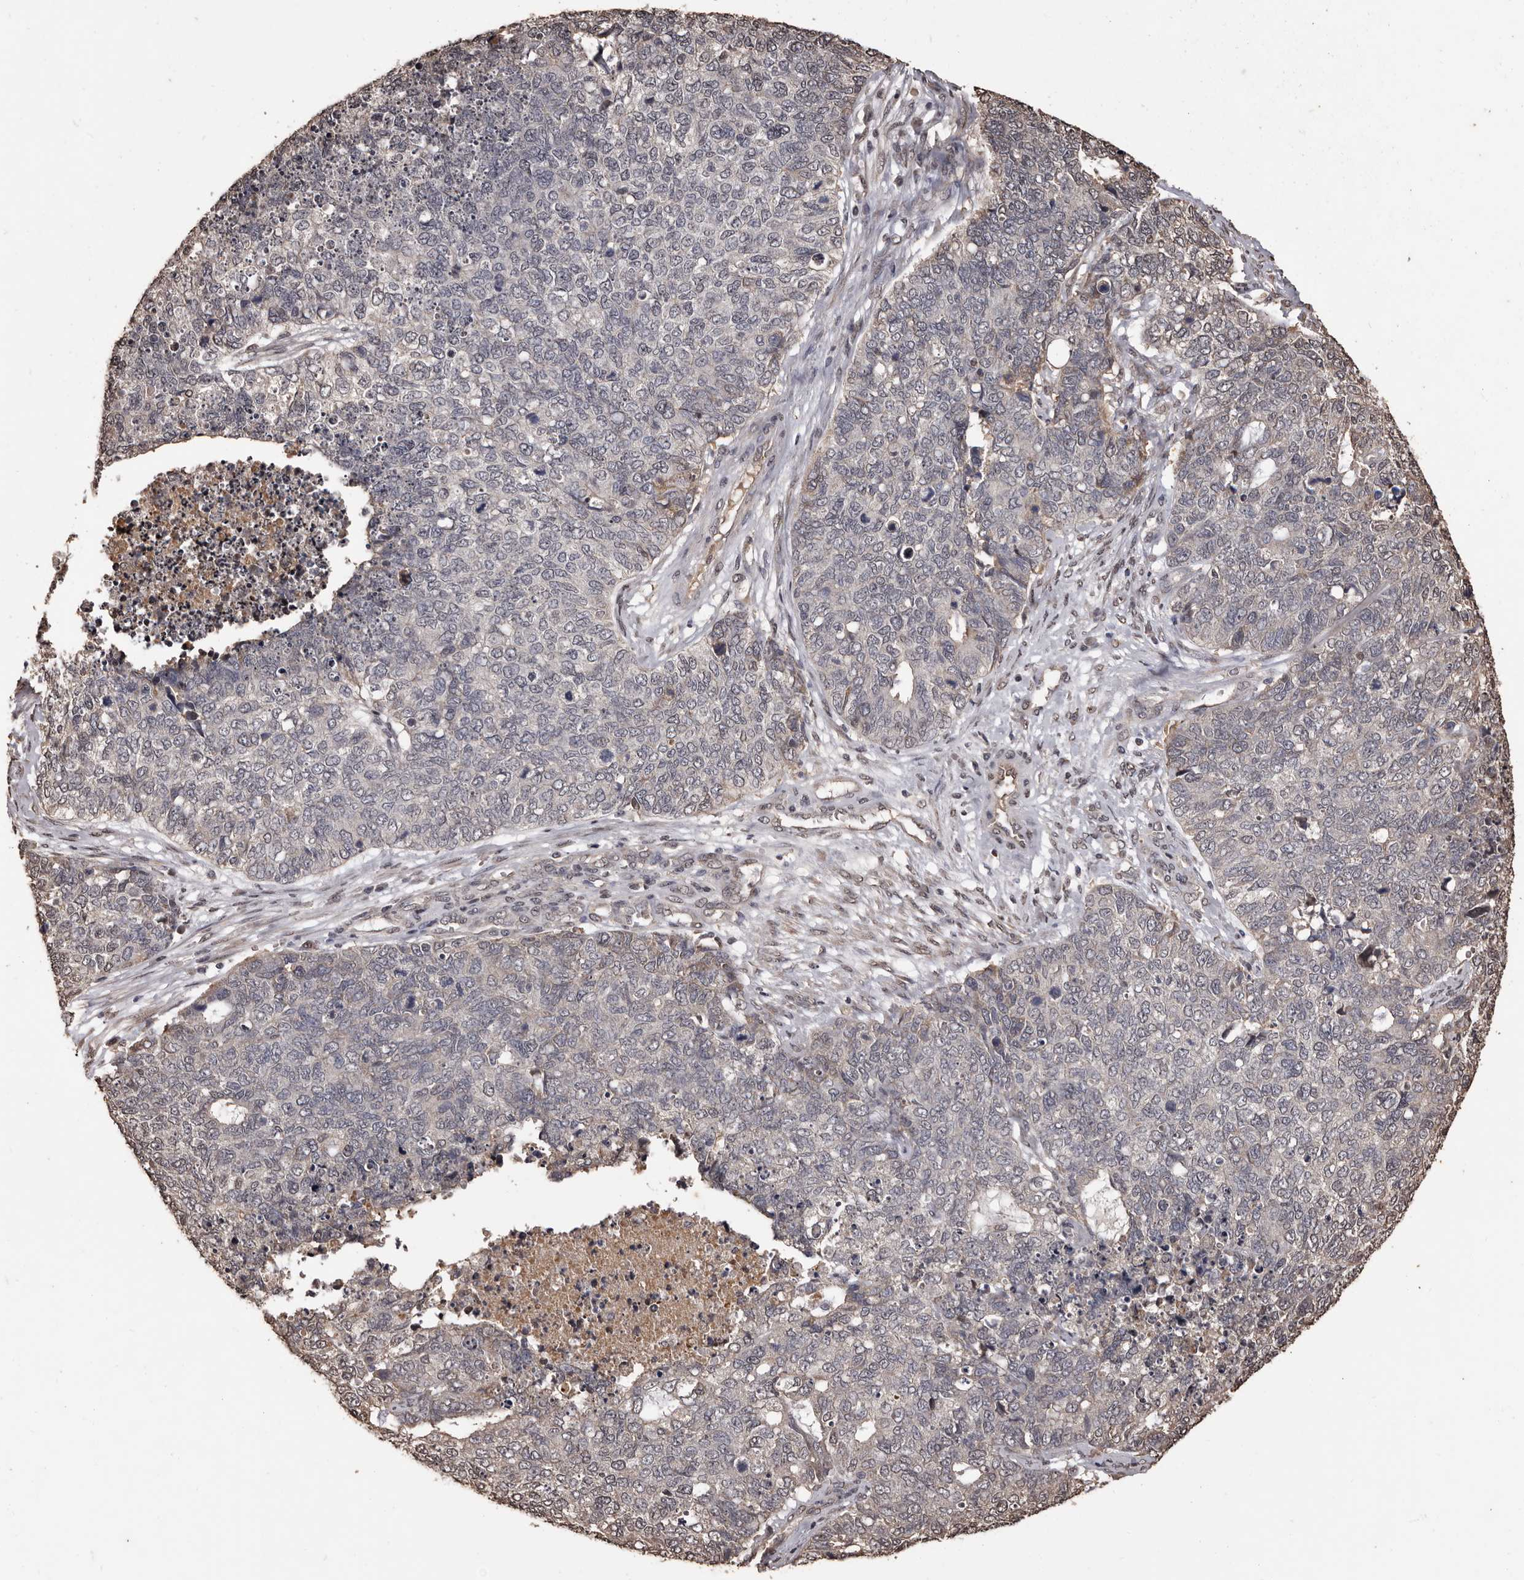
{"staining": {"intensity": "negative", "quantity": "none", "location": "none"}, "tissue": "cervical cancer", "cell_type": "Tumor cells", "image_type": "cancer", "snomed": [{"axis": "morphology", "description": "Squamous cell carcinoma, NOS"}, {"axis": "topography", "description": "Cervix"}], "caption": "This is a image of IHC staining of squamous cell carcinoma (cervical), which shows no expression in tumor cells. Brightfield microscopy of immunohistochemistry stained with DAB (3,3'-diaminobenzidine) (brown) and hematoxylin (blue), captured at high magnification.", "gene": "NAV1", "patient": {"sex": "female", "age": 63}}